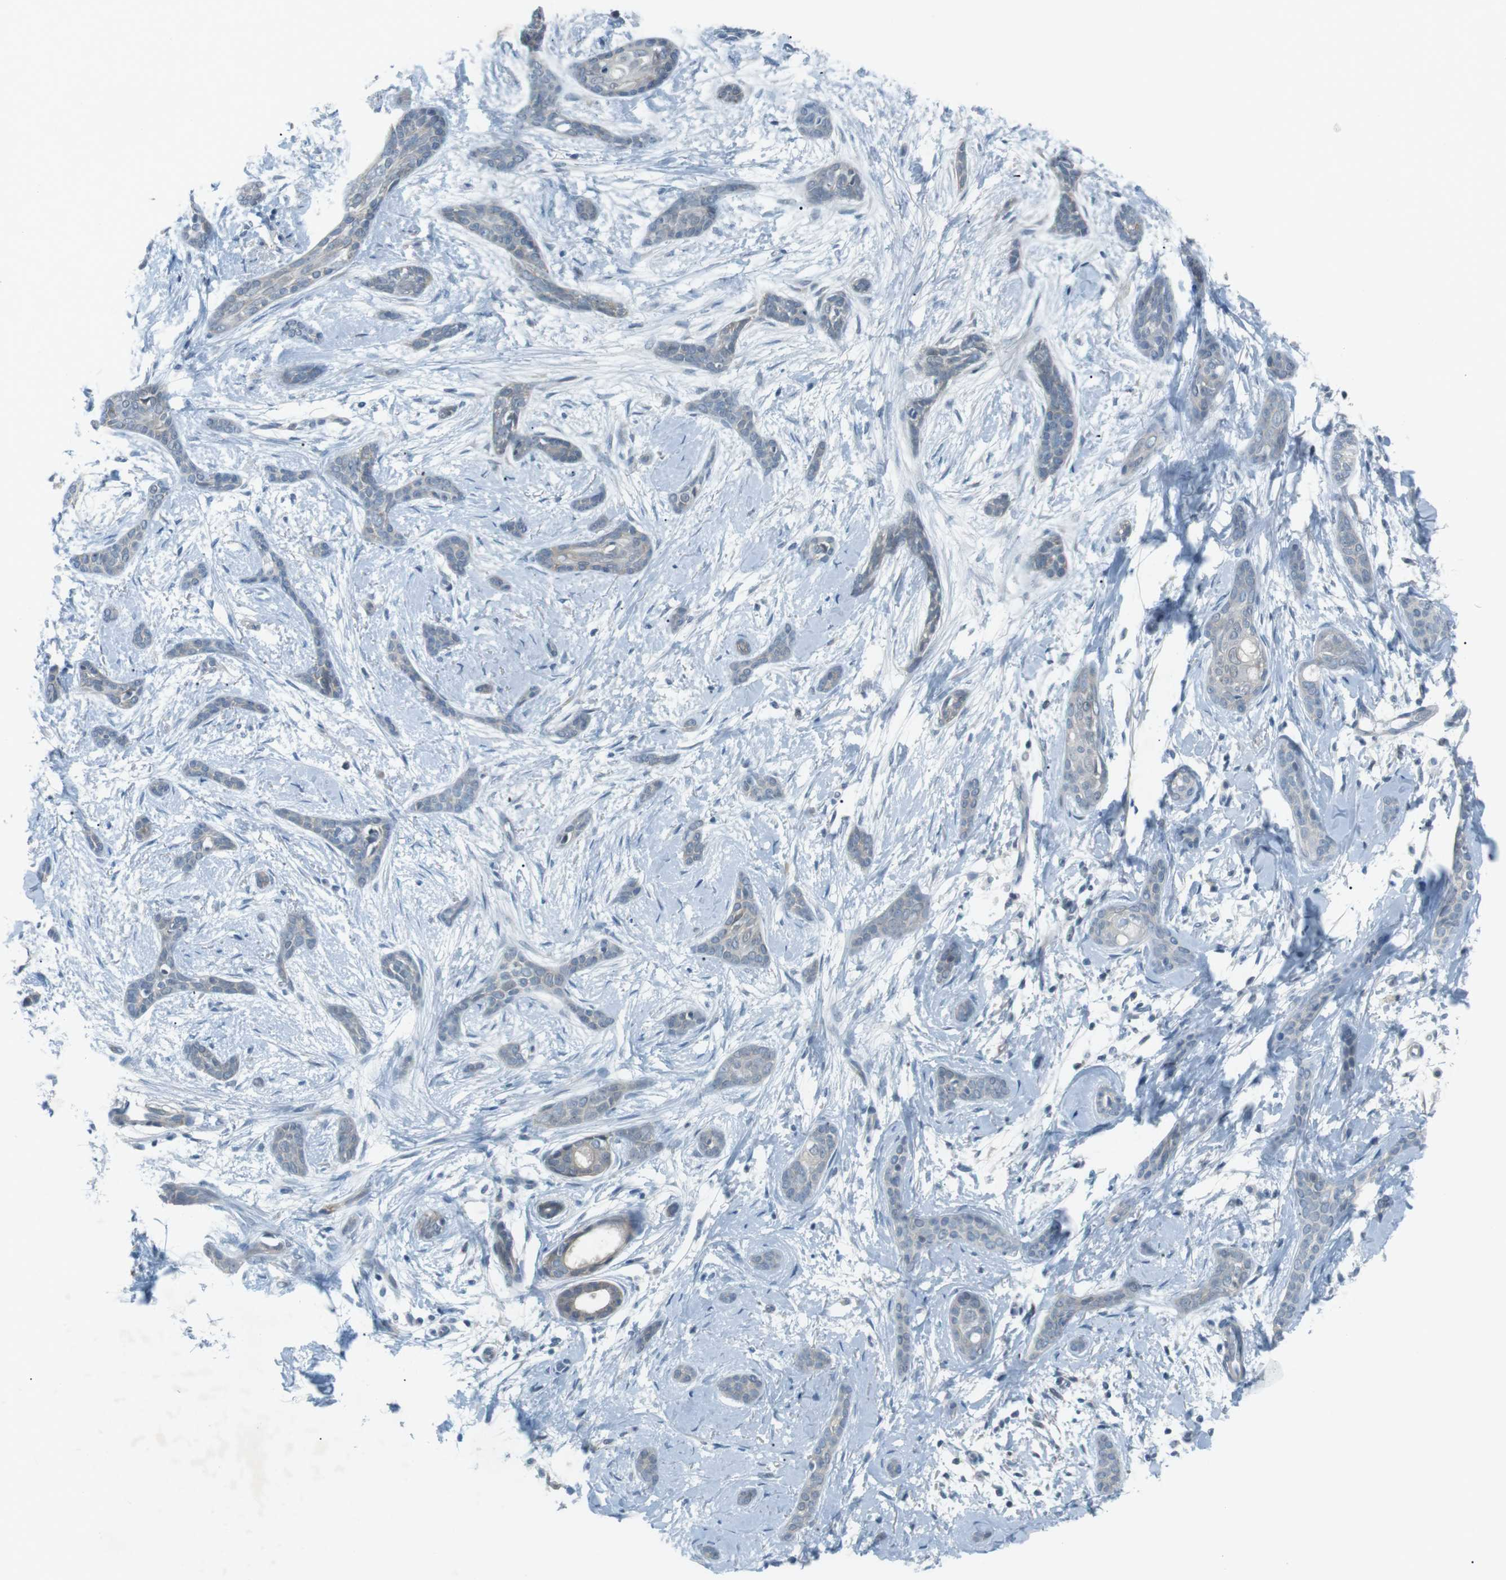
{"staining": {"intensity": "negative", "quantity": "none", "location": "none"}, "tissue": "skin cancer", "cell_type": "Tumor cells", "image_type": "cancer", "snomed": [{"axis": "morphology", "description": "Basal cell carcinoma"}, {"axis": "morphology", "description": "Adnexal tumor, benign"}, {"axis": "topography", "description": "Skin"}], "caption": "Image shows no protein positivity in tumor cells of skin cancer tissue.", "gene": "RTN3", "patient": {"sex": "female", "age": 42}}